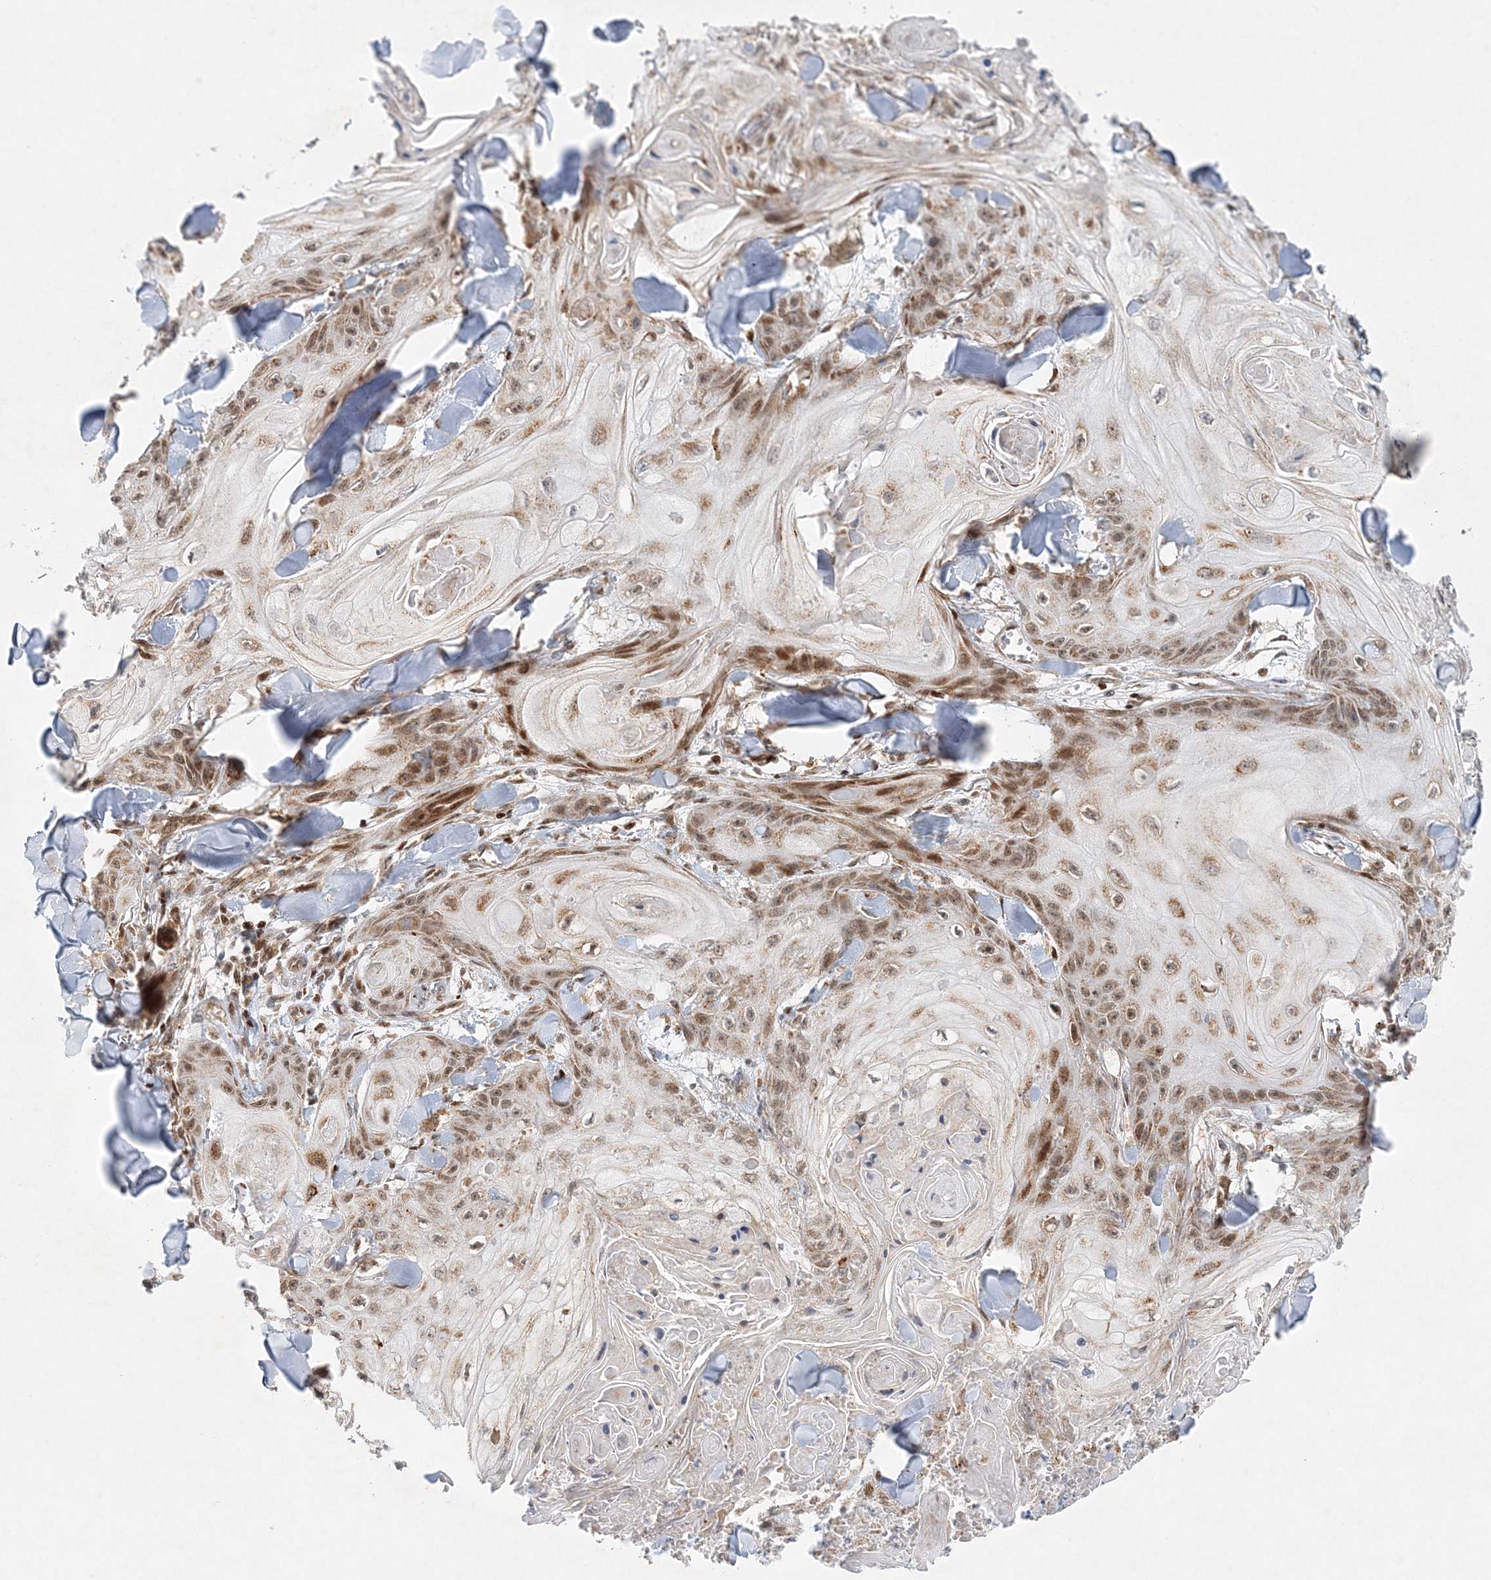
{"staining": {"intensity": "moderate", "quantity": ">75%", "location": "cytoplasmic/membranous,nuclear"}, "tissue": "skin cancer", "cell_type": "Tumor cells", "image_type": "cancer", "snomed": [{"axis": "morphology", "description": "Squamous cell carcinoma, NOS"}, {"axis": "topography", "description": "Skin"}], "caption": "Moderate cytoplasmic/membranous and nuclear protein positivity is appreciated in about >75% of tumor cells in skin cancer (squamous cell carcinoma). (IHC, brightfield microscopy, high magnification).", "gene": "RAB11FIP2", "patient": {"sex": "male", "age": 74}}